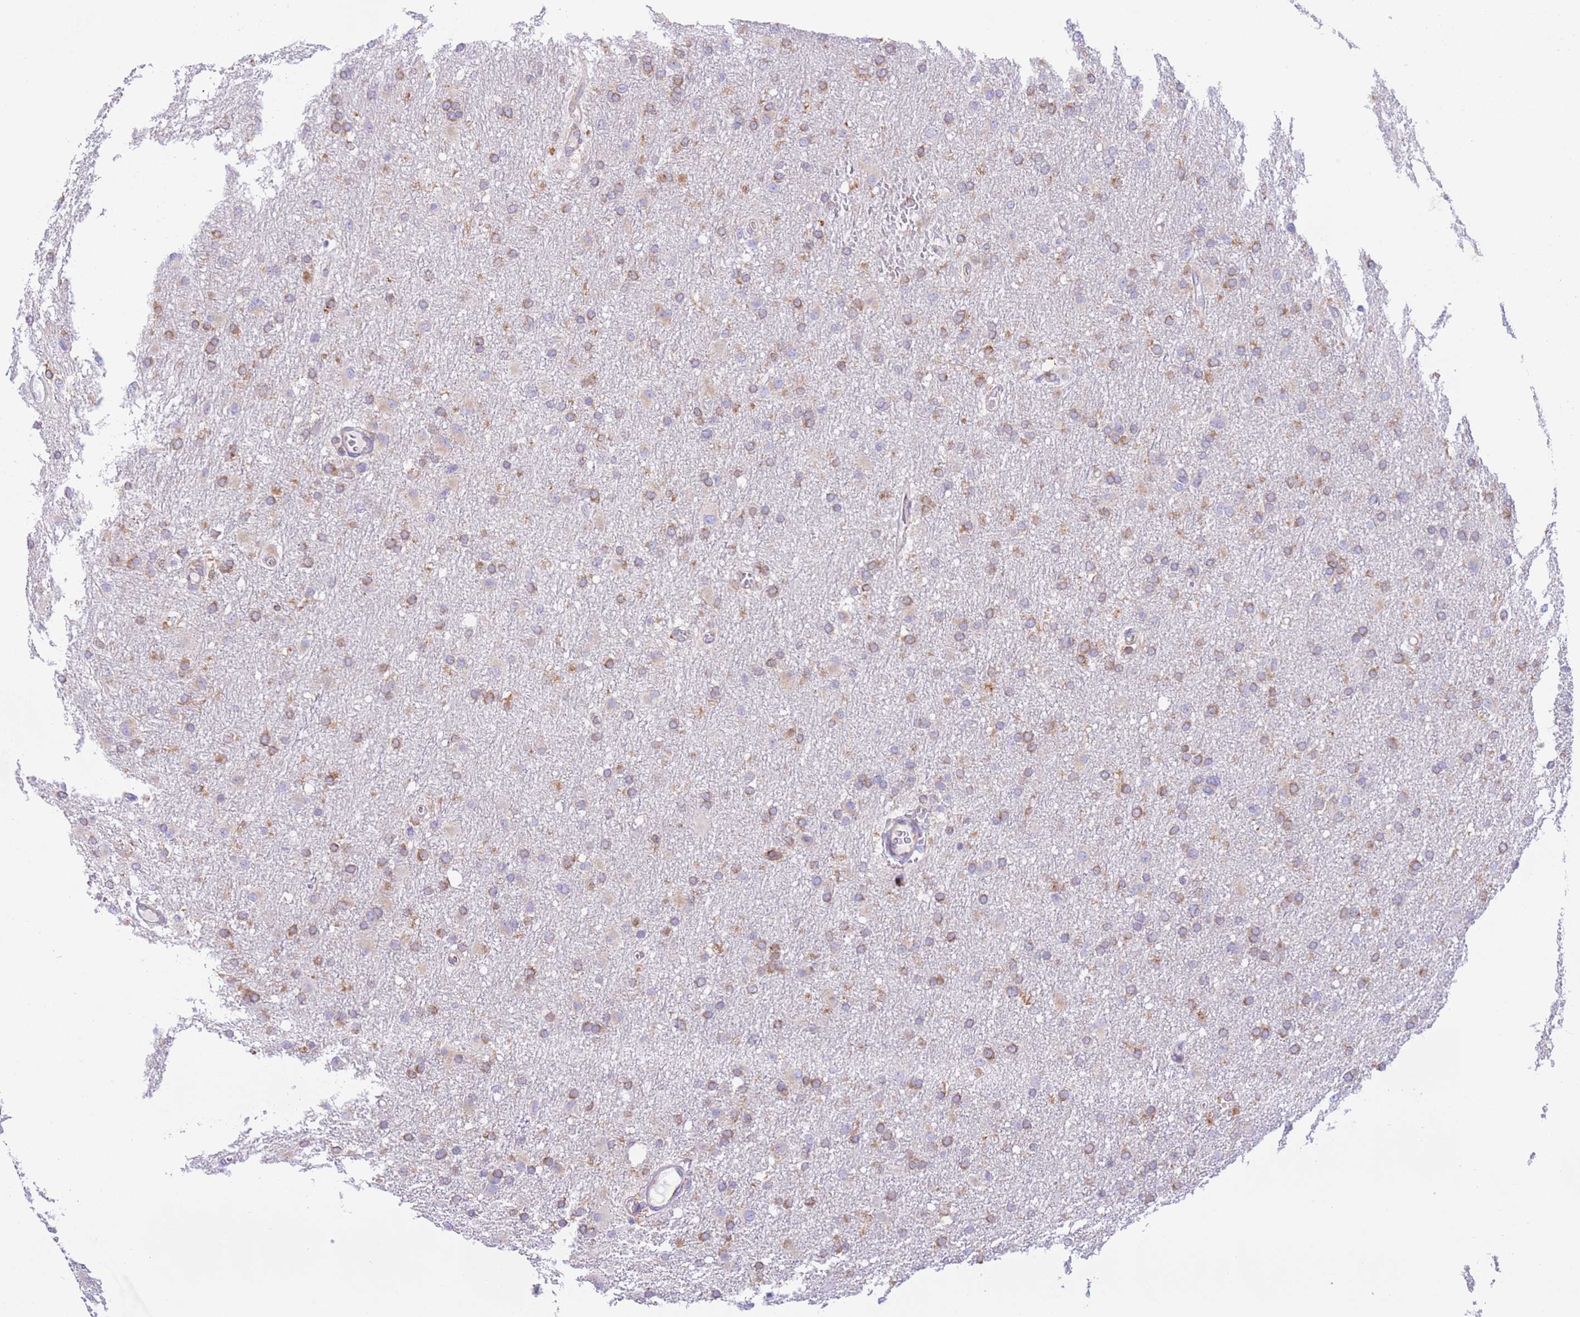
{"staining": {"intensity": "moderate", "quantity": ">75%", "location": "cytoplasmic/membranous"}, "tissue": "glioma", "cell_type": "Tumor cells", "image_type": "cancer", "snomed": [{"axis": "morphology", "description": "Glioma, malignant, High grade"}, {"axis": "topography", "description": "Cerebral cortex"}], "caption": "DAB immunohistochemical staining of human glioma demonstrates moderate cytoplasmic/membranous protein positivity in about >75% of tumor cells.", "gene": "VARS1", "patient": {"sex": "female", "age": 36}}